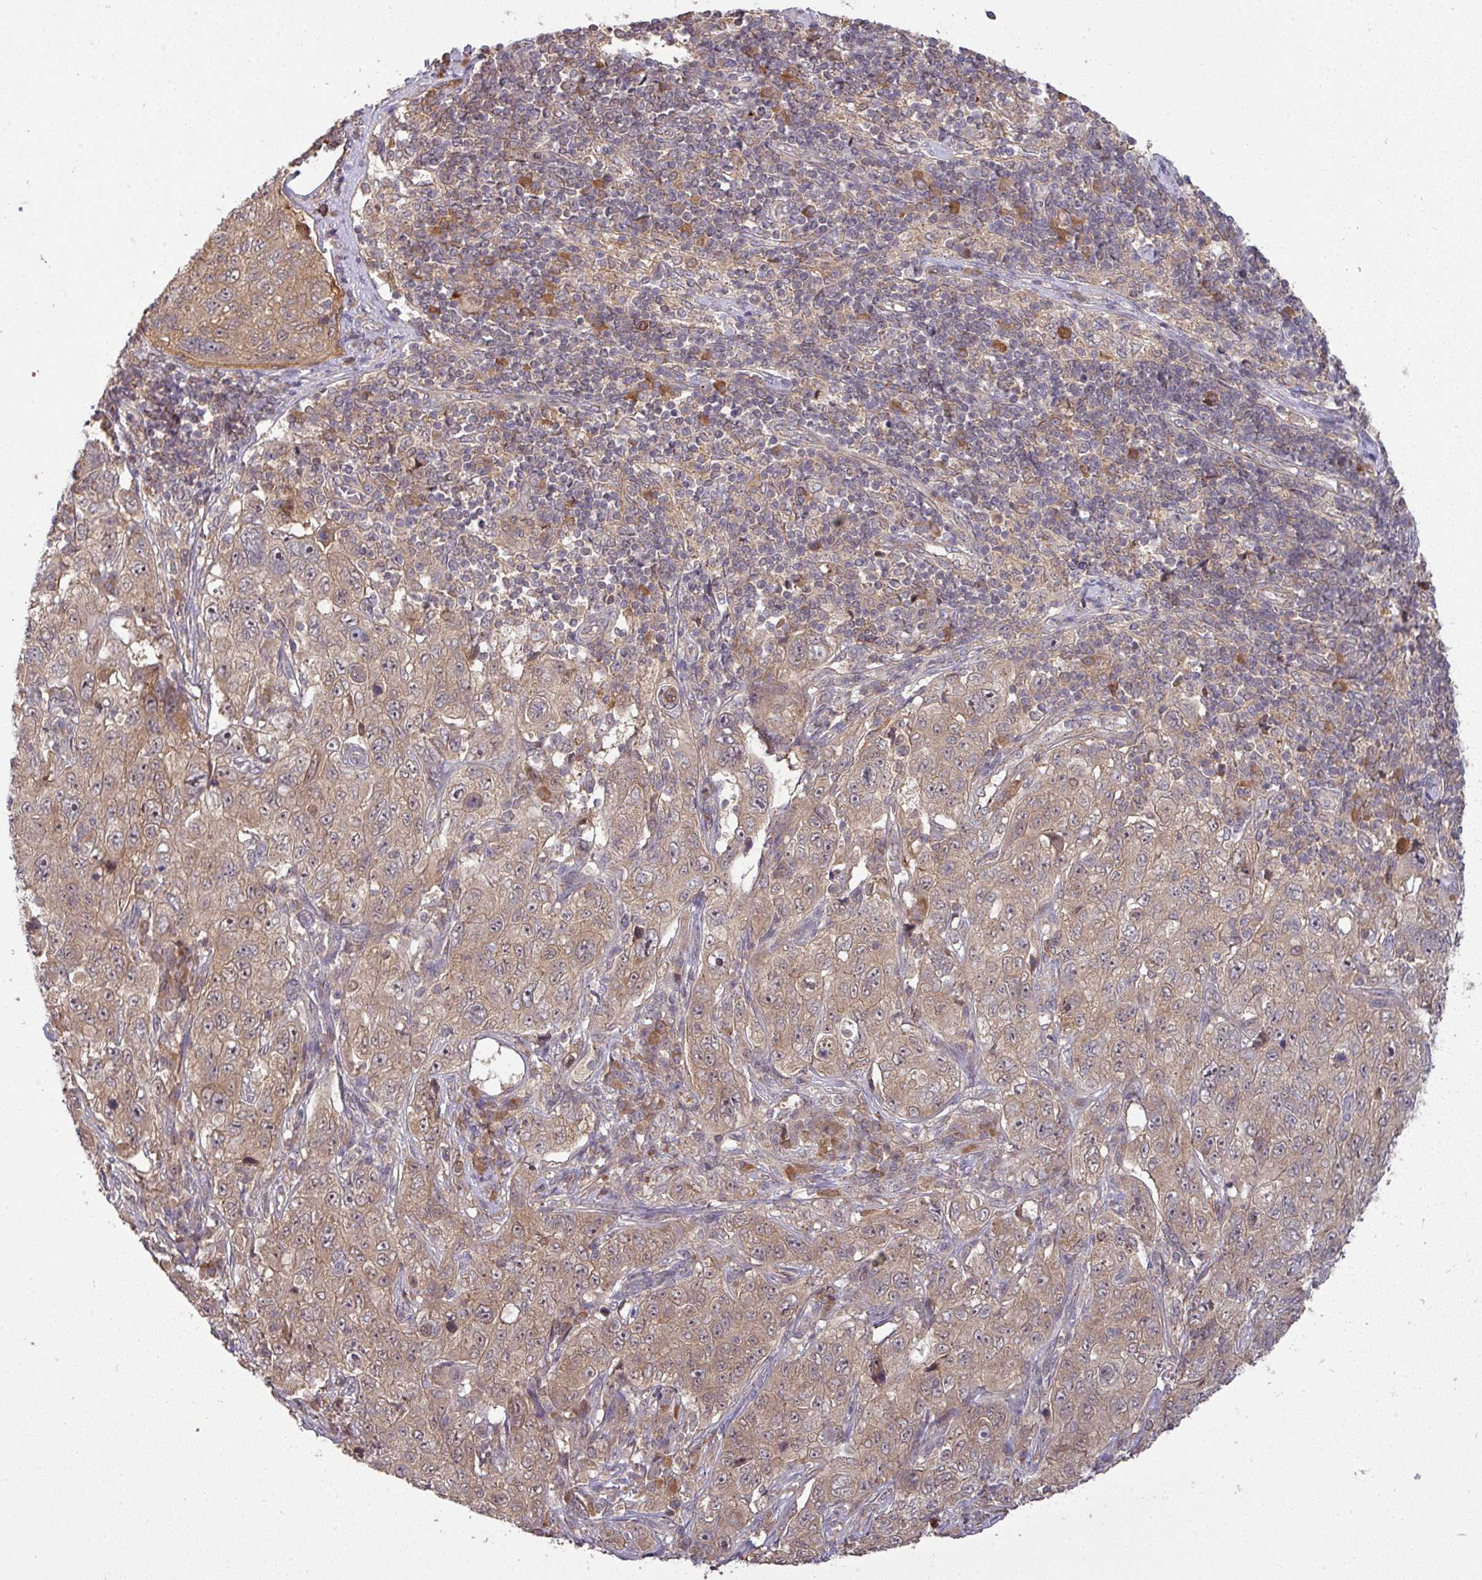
{"staining": {"intensity": "weak", "quantity": ">75%", "location": "cytoplasmic/membranous"}, "tissue": "pancreatic cancer", "cell_type": "Tumor cells", "image_type": "cancer", "snomed": [{"axis": "morphology", "description": "Adenocarcinoma, NOS"}, {"axis": "topography", "description": "Pancreas"}], "caption": "Pancreatic cancer stained with a protein marker reveals weak staining in tumor cells.", "gene": "CCDC121", "patient": {"sex": "male", "age": 68}}